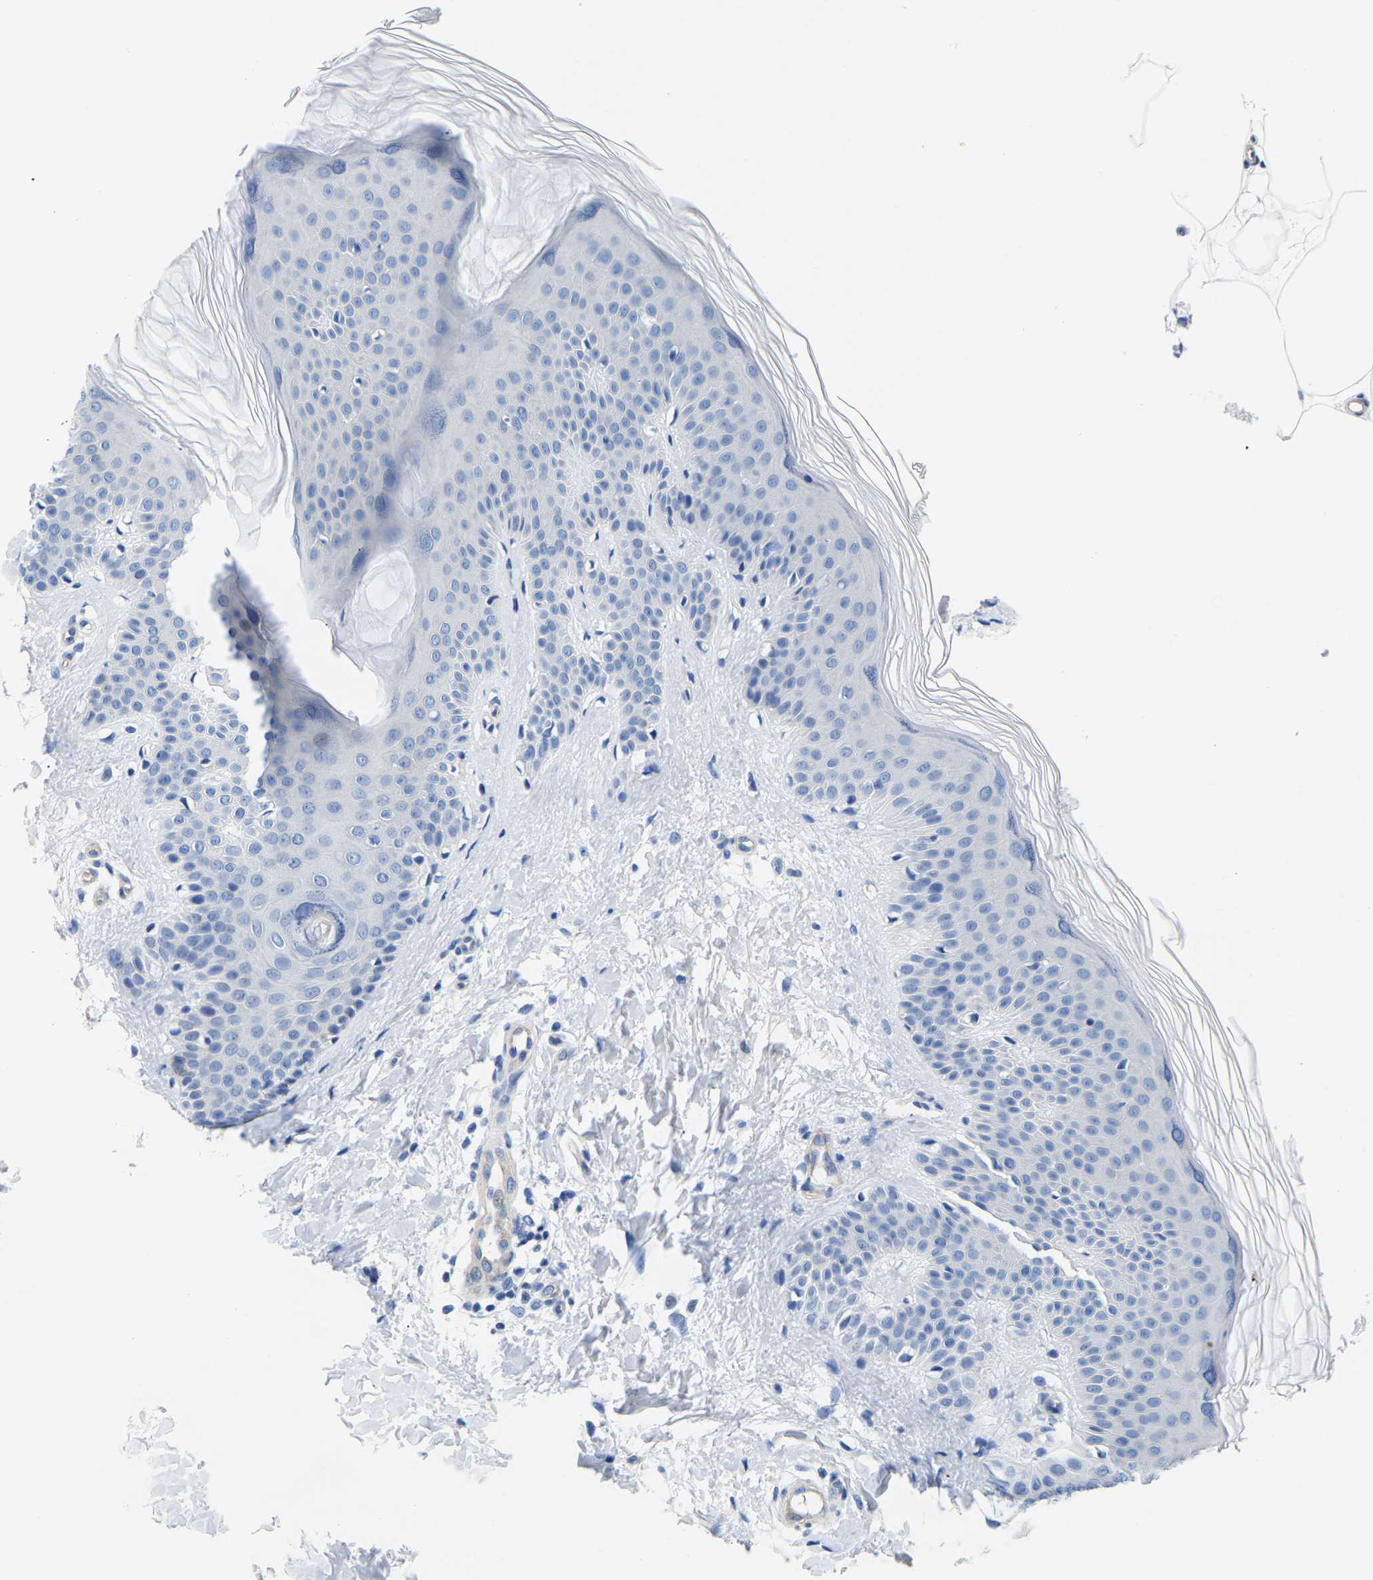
{"staining": {"intensity": "negative", "quantity": "none", "location": "none"}, "tissue": "skin", "cell_type": "Fibroblasts", "image_type": "normal", "snomed": [{"axis": "morphology", "description": "Normal tissue, NOS"}, {"axis": "morphology", "description": "Malignant melanoma, Metastatic site"}, {"axis": "topography", "description": "Skin"}], "caption": "This photomicrograph is of unremarkable skin stained with IHC to label a protein in brown with the nuclei are counter-stained blue. There is no staining in fibroblasts. (DAB (3,3'-diaminobenzidine) immunohistochemistry (IHC) visualized using brightfield microscopy, high magnification).", "gene": "UPK3A", "patient": {"sex": "male", "age": 41}}